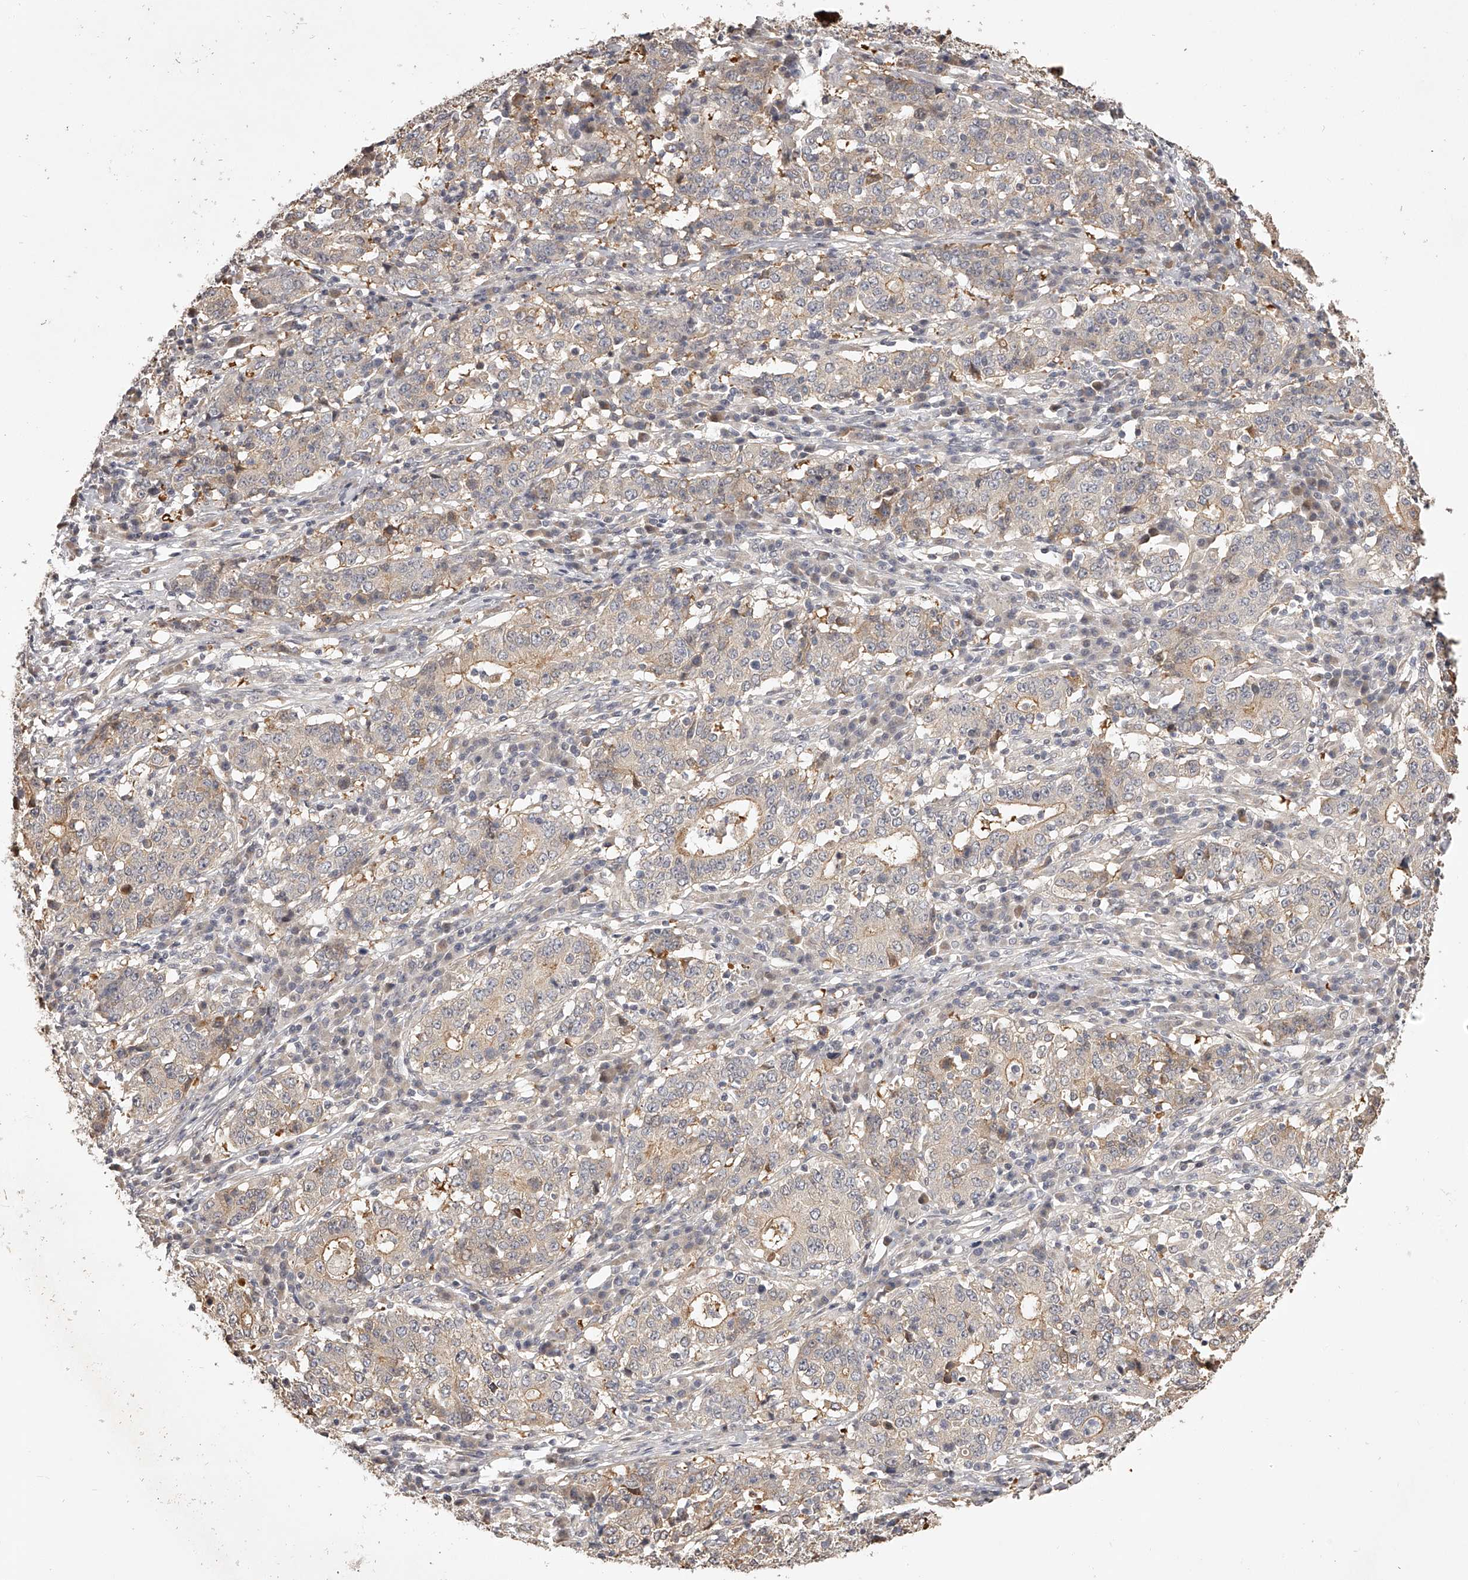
{"staining": {"intensity": "weak", "quantity": "<25%", "location": "cytoplasmic/membranous"}, "tissue": "stomach cancer", "cell_type": "Tumor cells", "image_type": "cancer", "snomed": [{"axis": "morphology", "description": "Adenocarcinoma, NOS"}, {"axis": "topography", "description": "Stomach"}], "caption": "Immunohistochemistry micrograph of neoplastic tissue: human stomach cancer stained with DAB shows no significant protein expression in tumor cells.", "gene": "ZNF582", "patient": {"sex": "male", "age": 59}}